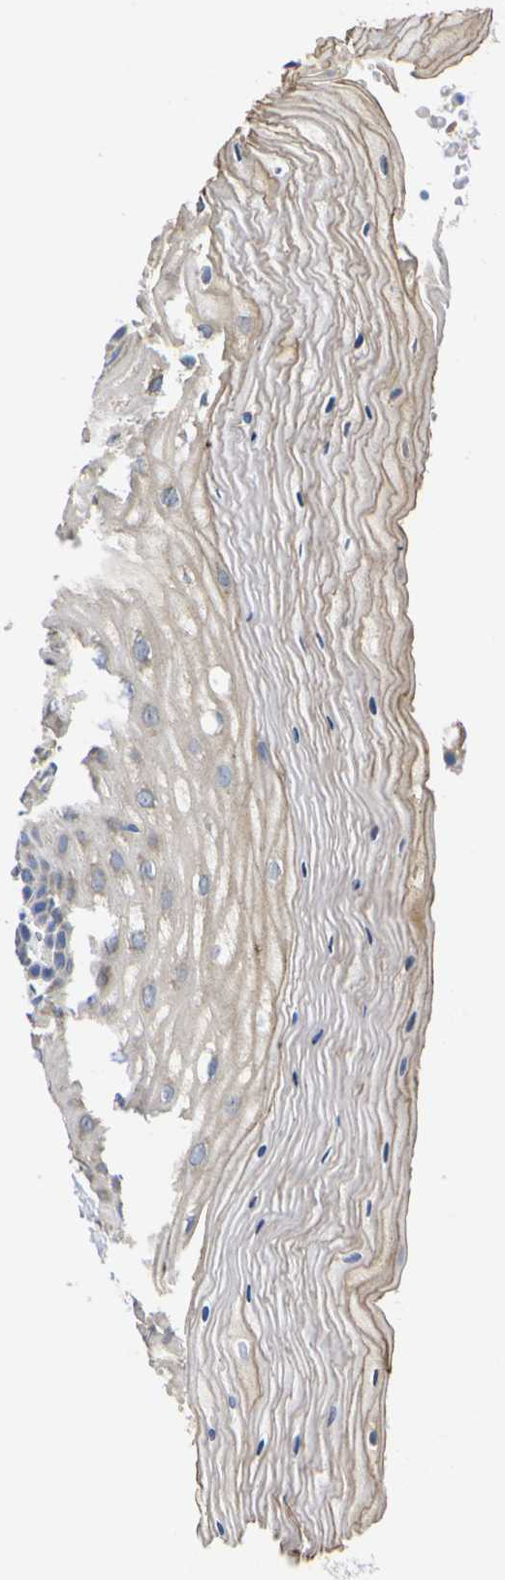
{"staining": {"intensity": "moderate", "quantity": "25%-75%", "location": "cytoplasmic/membranous"}, "tissue": "cervix", "cell_type": "Glandular cells", "image_type": "normal", "snomed": [{"axis": "morphology", "description": "Normal tissue, NOS"}, {"axis": "topography", "description": "Cervix"}], "caption": "Immunohistochemical staining of benign human cervix reveals medium levels of moderate cytoplasmic/membranous expression in about 25%-75% of glandular cells.", "gene": "USH1C", "patient": {"sex": "female", "age": 55}}